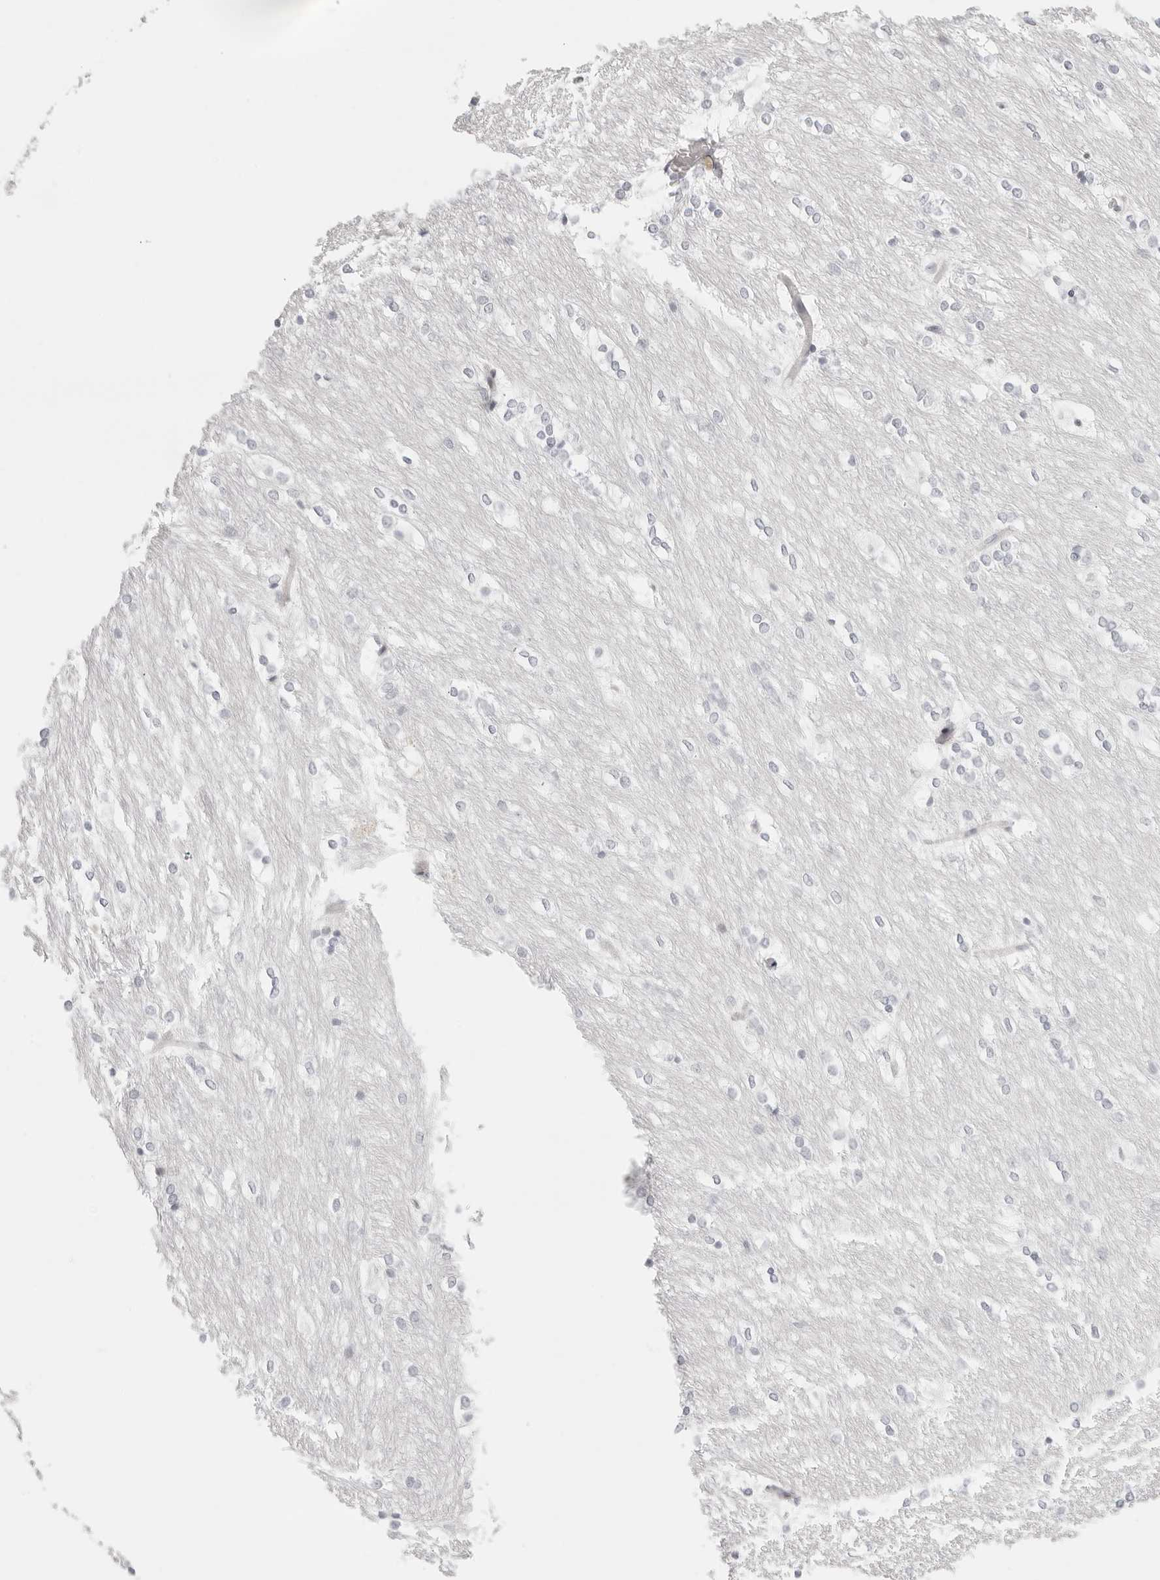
{"staining": {"intensity": "negative", "quantity": "none", "location": "none"}, "tissue": "caudate", "cell_type": "Glial cells", "image_type": "normal", "snomed": [{"axis": "morphology", "description": "Normal tissue, NOS"}, {"axis": "topography", "description": "Lateral ventricle wall"}], "caption": "Immunohistochemistry histopathology image of benign human caudate stained for a protein (brown), which demonstrates no positivity in glial cells.", "gene": "TCIM", "patient": {"sex": "female", "age": 19}}